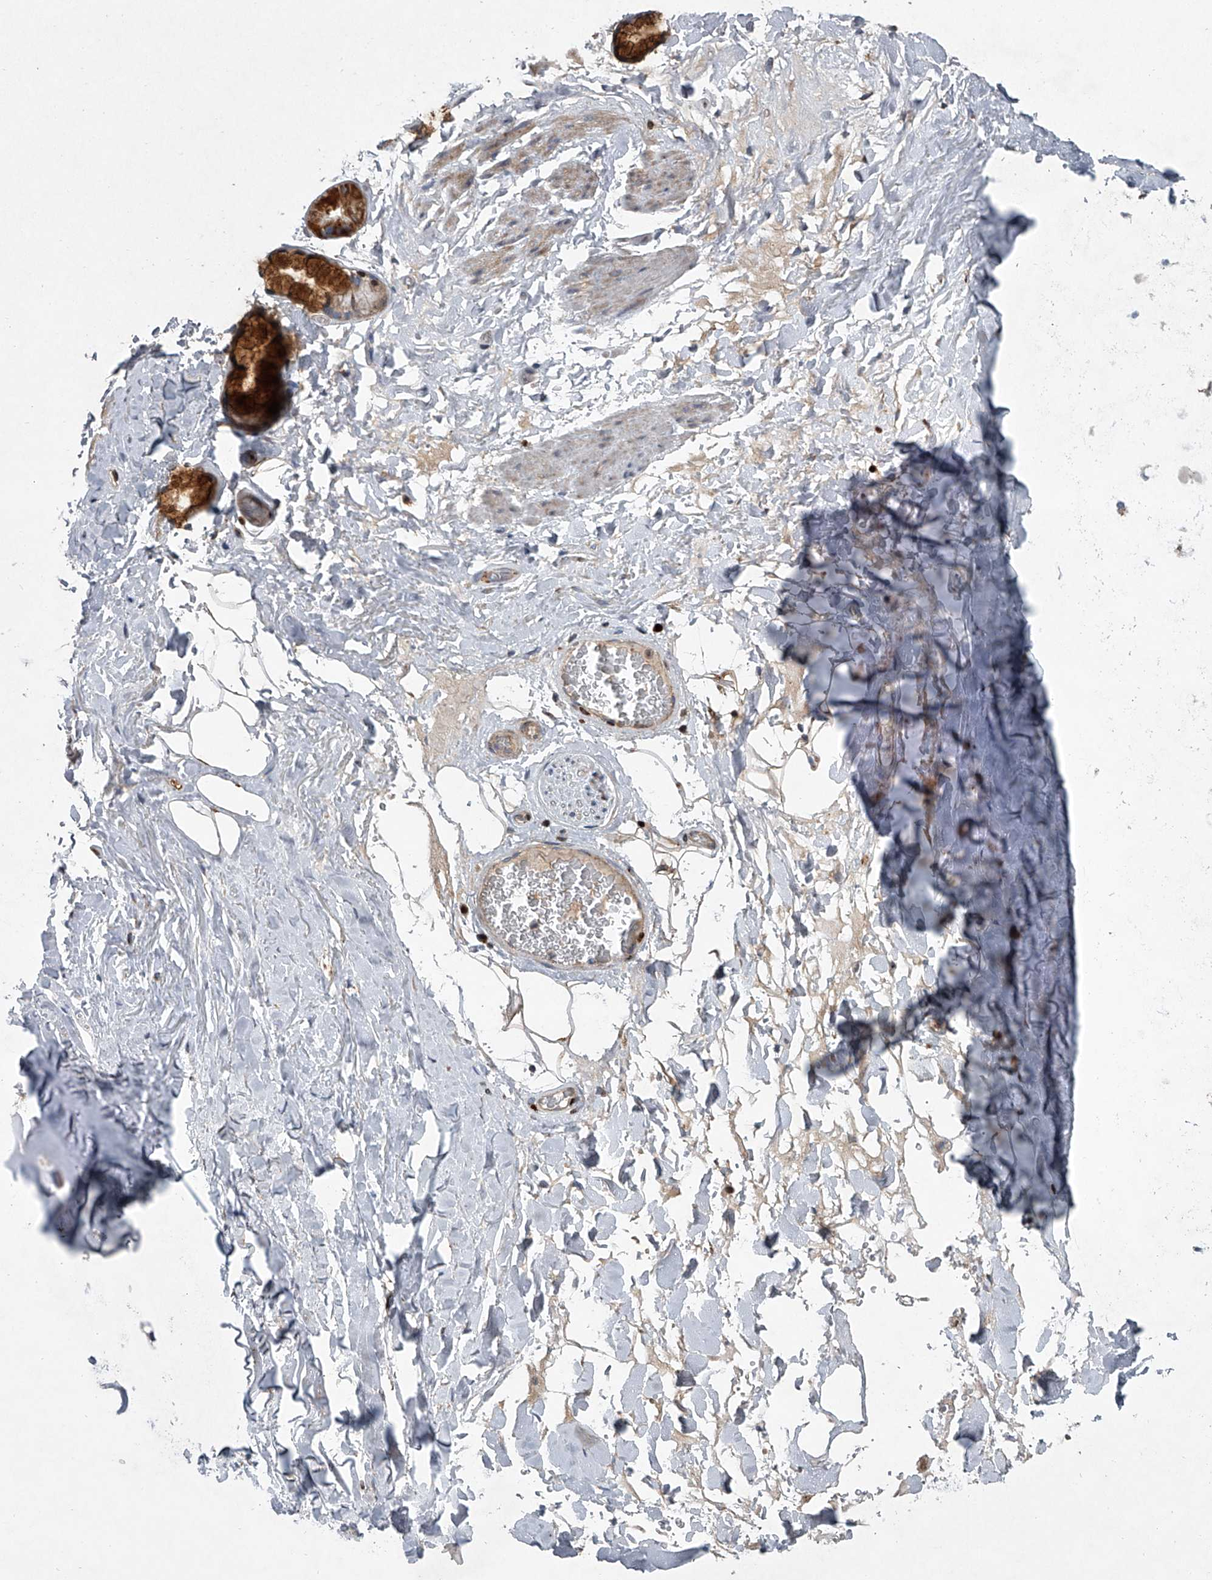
{"staining": {"intensity": "weak", "quantity": ">75%", "location": "cytoplasmic/membranous"}, "tissue": "adipose tissue", "cell_type": "Adipocytes", "image_type": "normal", "snomed": [{"axis": "morphology", "description": "Normal tissue, NOS"}, {"axis": "topography", "description": "Cartilage tissue"}], "caption": "Immunohistochemical staining of benign human adipose tissue displays low levels of weak cytoplasmic/membranous expression in about >75% of adipocytes.", "gene": "STRADA", "patient": {"sex": "female", "age": 63}}